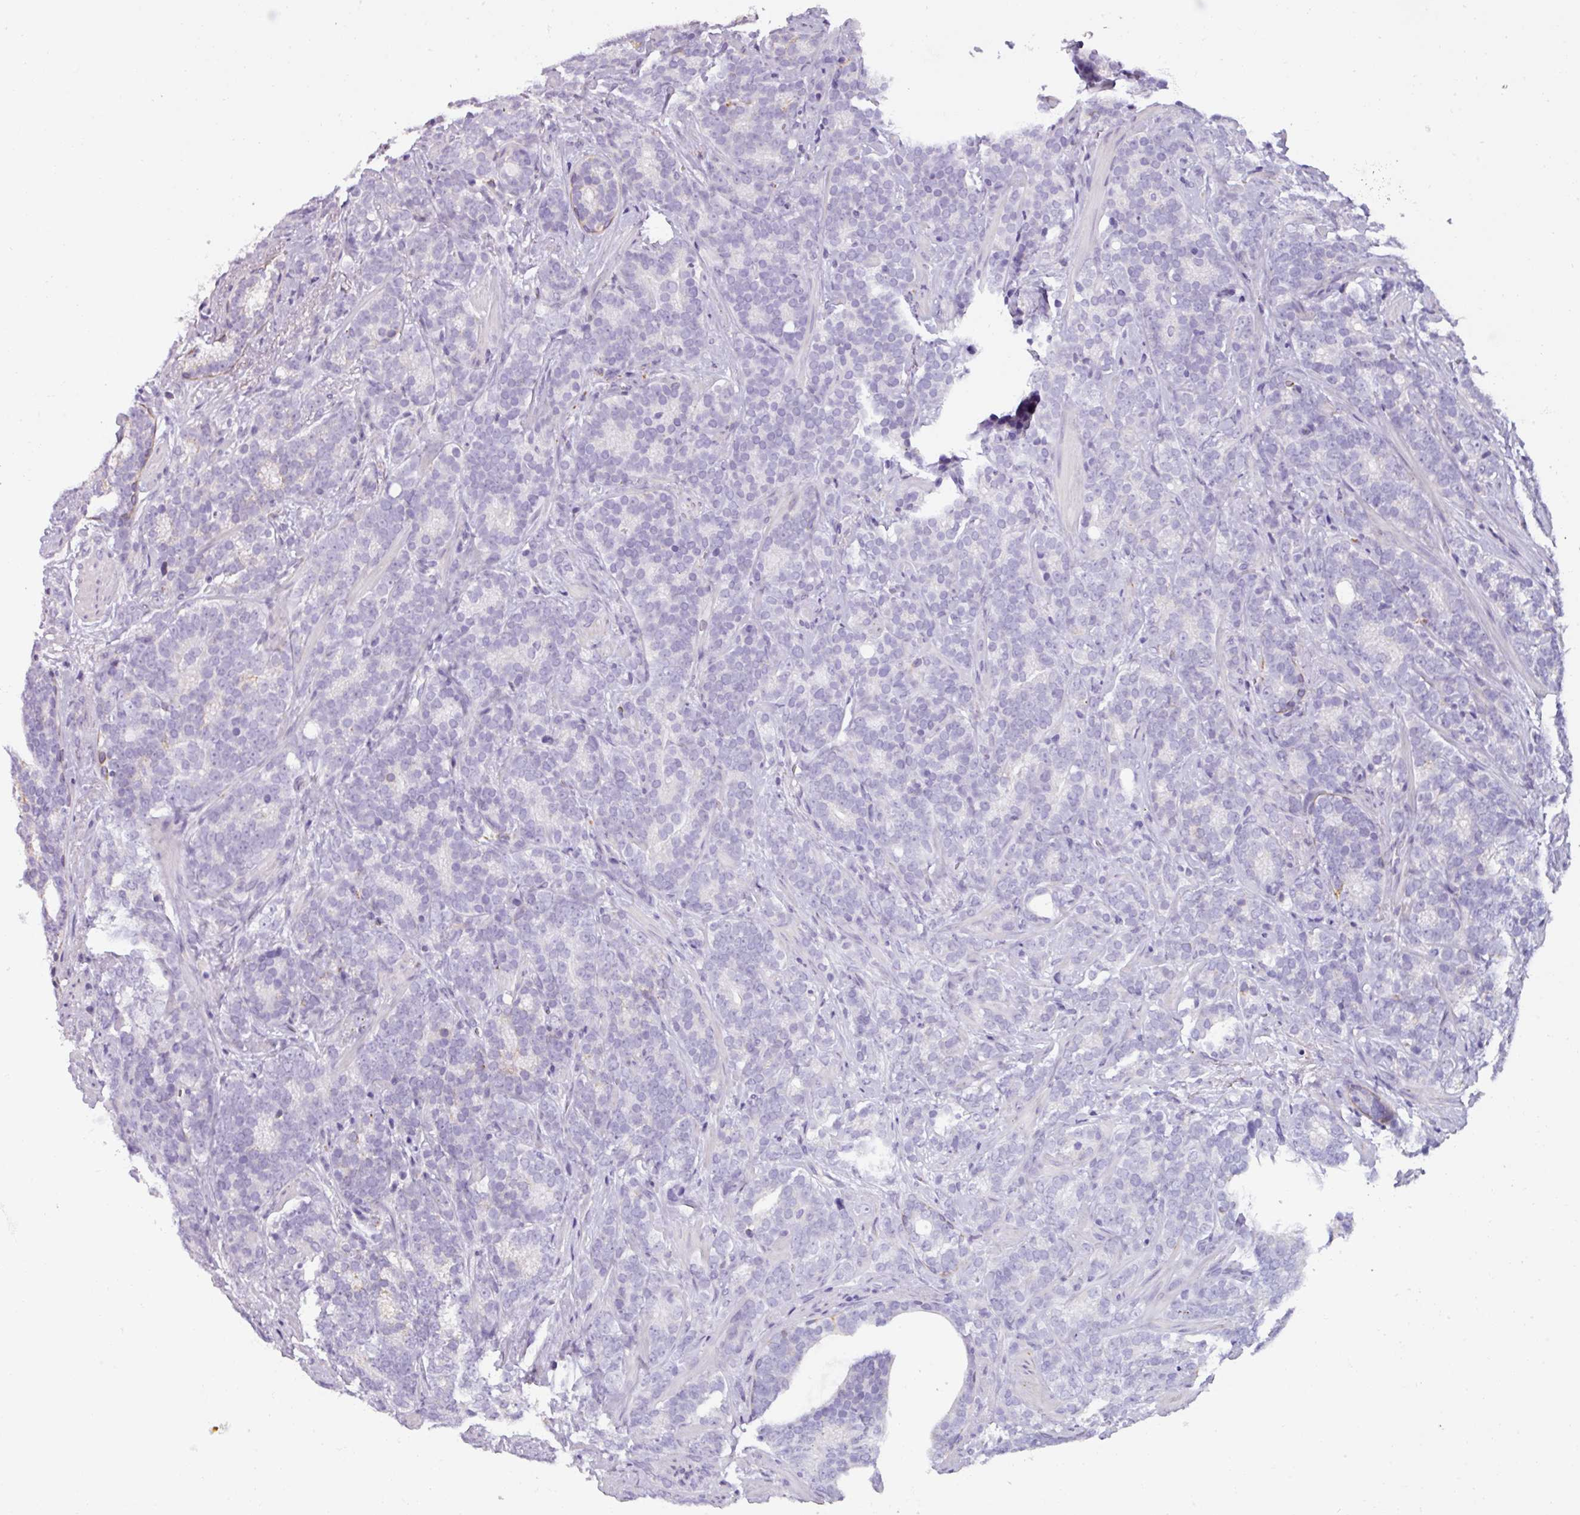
{"staining": {"intensity": "weak", "quantity": "<25%", "location": "cytoplasmic/membranous"}, "tissue": "prostate cancer", "cell_type": "Tumor cells", "image_type": "cancer", "snomed": [{"axis": "morphology", "description": "Adenocarcinoma, High grade"}, {"axis": "topography", "description": "Prostate"}], "caption": "This is an immunohistochemistry (IHC) photomicrograph of prostate cancer (high-grade adenocarcinoma). There is no staining in tumor cells.", "gene": "SPESP1", "patient": {"sex": "male", "age": 64}}